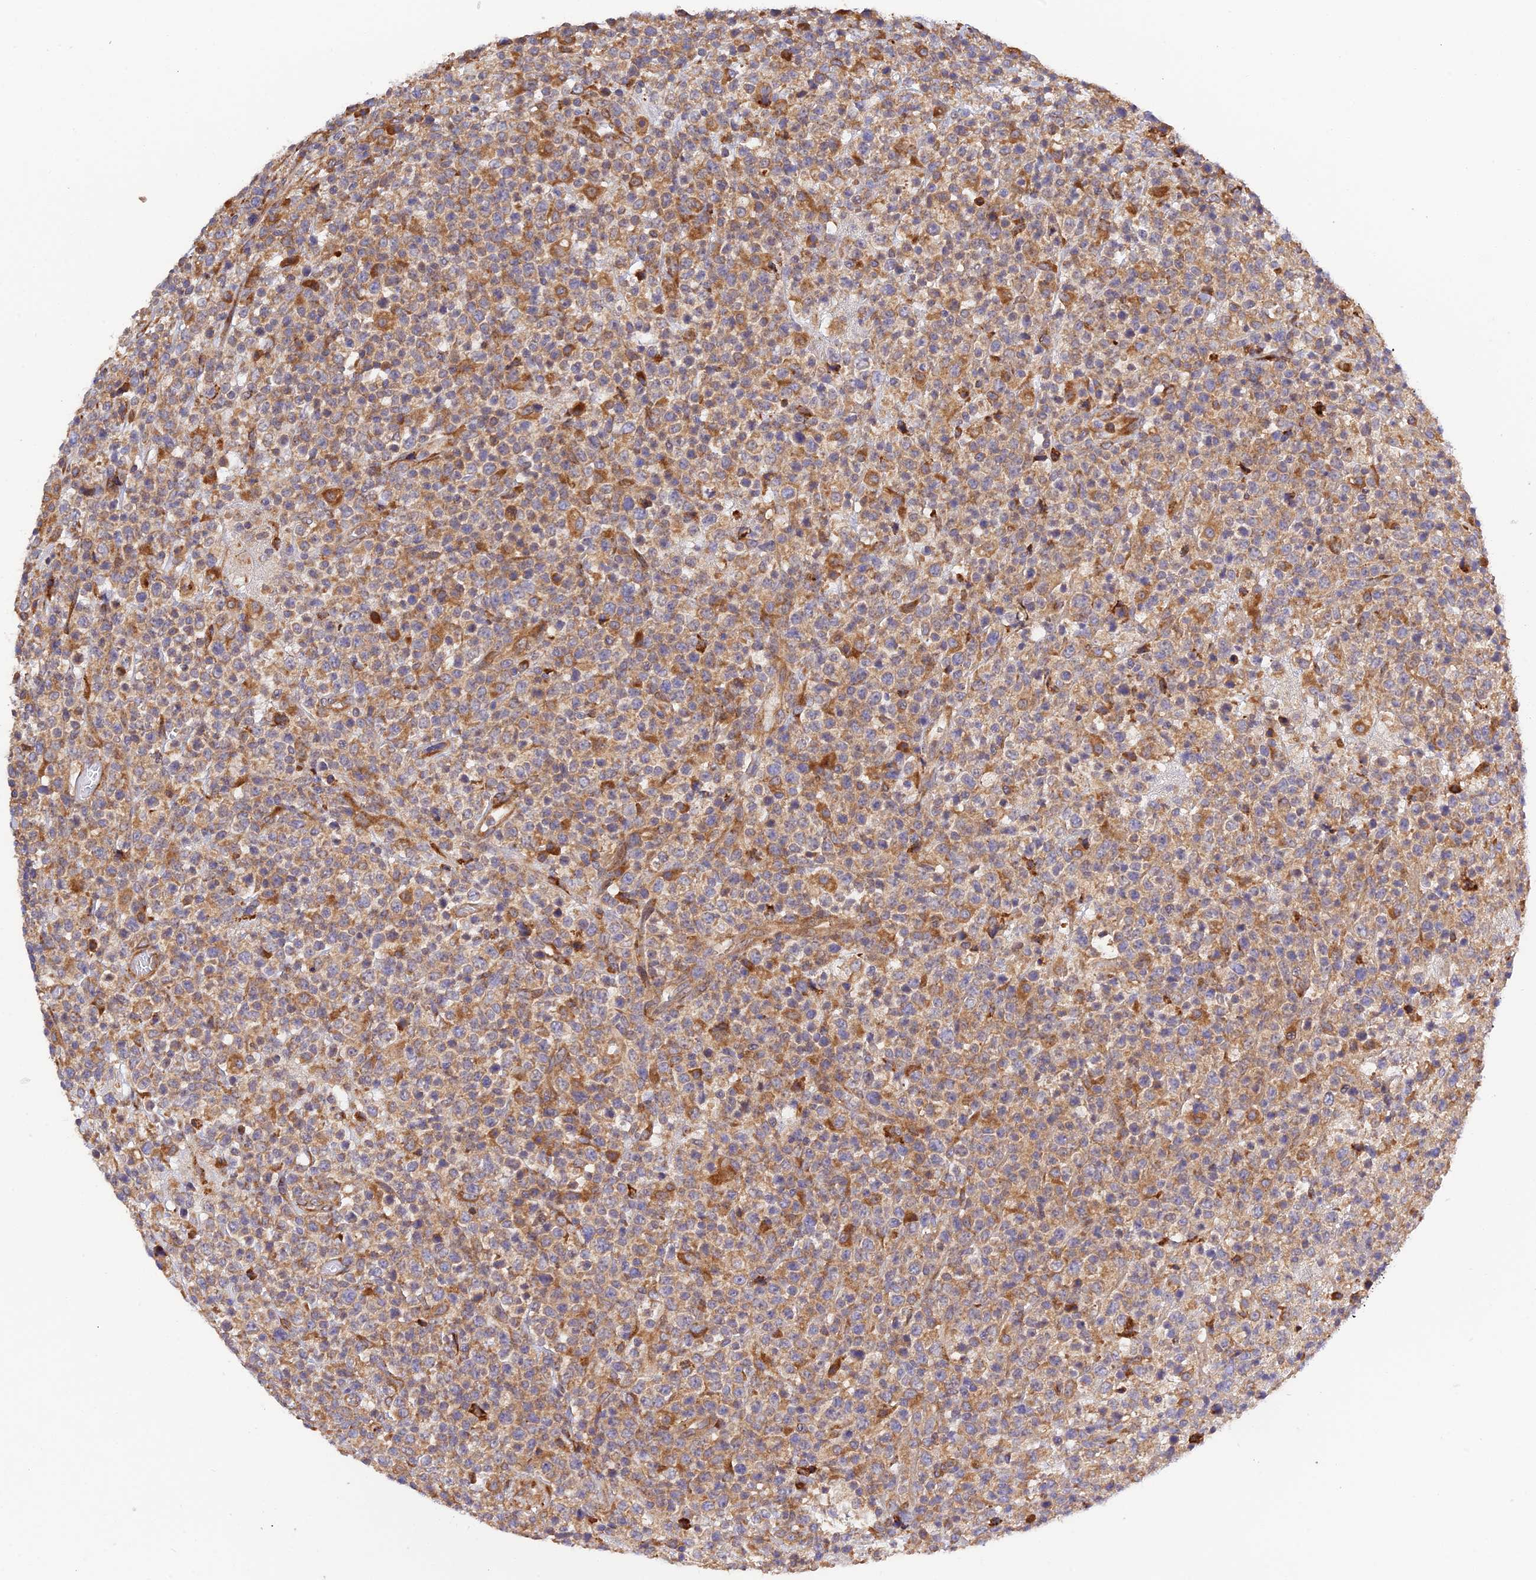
{"staining": {"intensity": "moderate", "quantity": ">75%", "location": "cytoplasmic/membranous"}, "tissue": "lymphoma", "cell_type": "Tumor cells", "image_type": "cancer", "snomed": [{"axis": "morphology", "description": "Malignant lymphoma, non-Hodgkin's type, High grade"}, {"axis": "topography", "description": "Colon"}], "caption": "DAB immunohistochemical staining of human lymphoma exhibits moderate cytoplasmic/membranous protein positivity in approximately >75% of tumor cells.", "gene": "RPL5", "patient": {"sex": "female", "age": 53}}